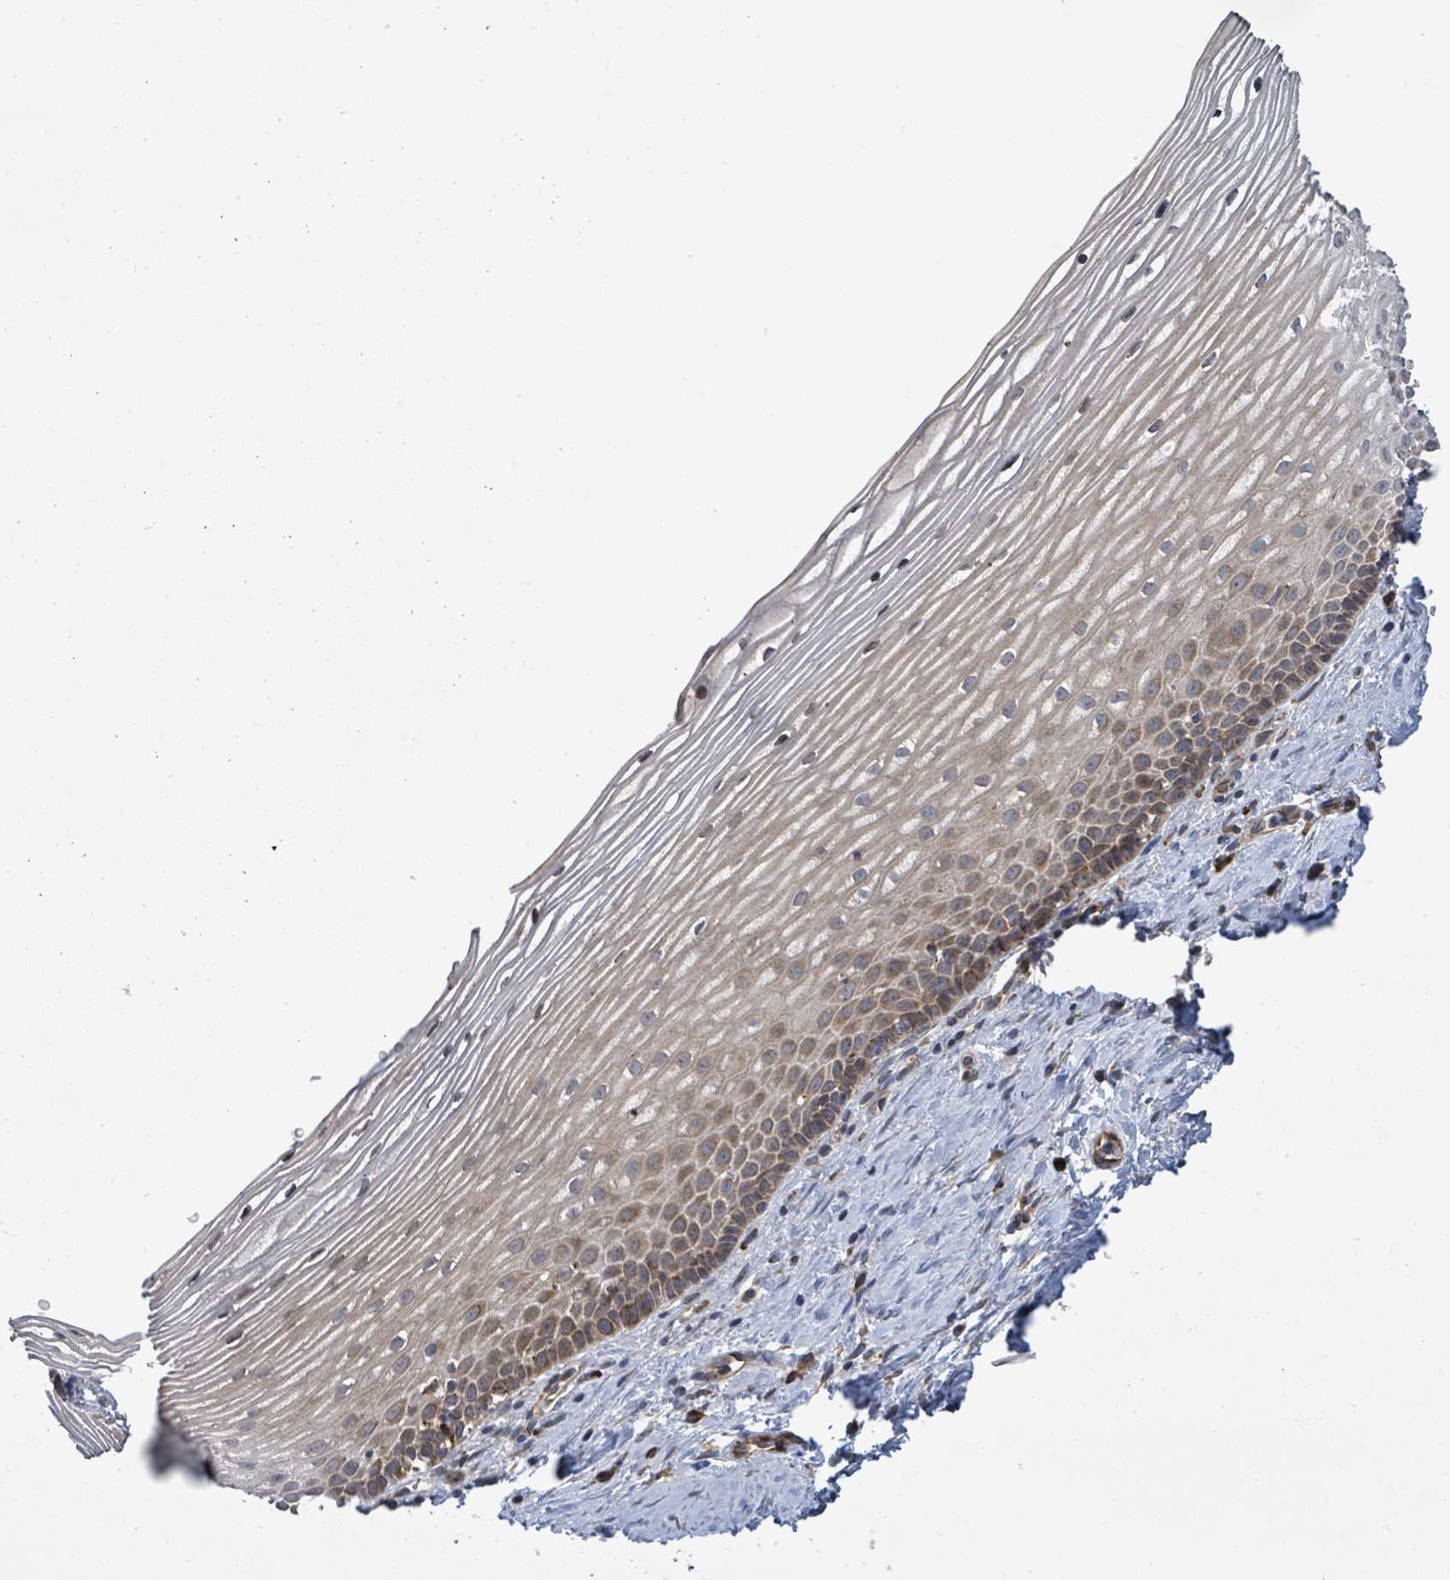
{"staining": {"intensity": "moderate", "quantity": ">75%", "location": "cytoplasmic/membranous"}, "tissue": "cervix", "cell_type": "Glandular cells", "image_type": "normal", "snomed": [{"axis": "morphology", "description": "Normal tissue, NOS"}, {"axis": "topography", "description": "Cervix"}], "caption": "DAB immunohistochemical staining of unremarkable human cervix shows moderate cytoplasmic/membranous protein expression in approximately >75% of glandular cells.", "gene": "NOMO1", "patient": {"sex": "female", "age": 47}}